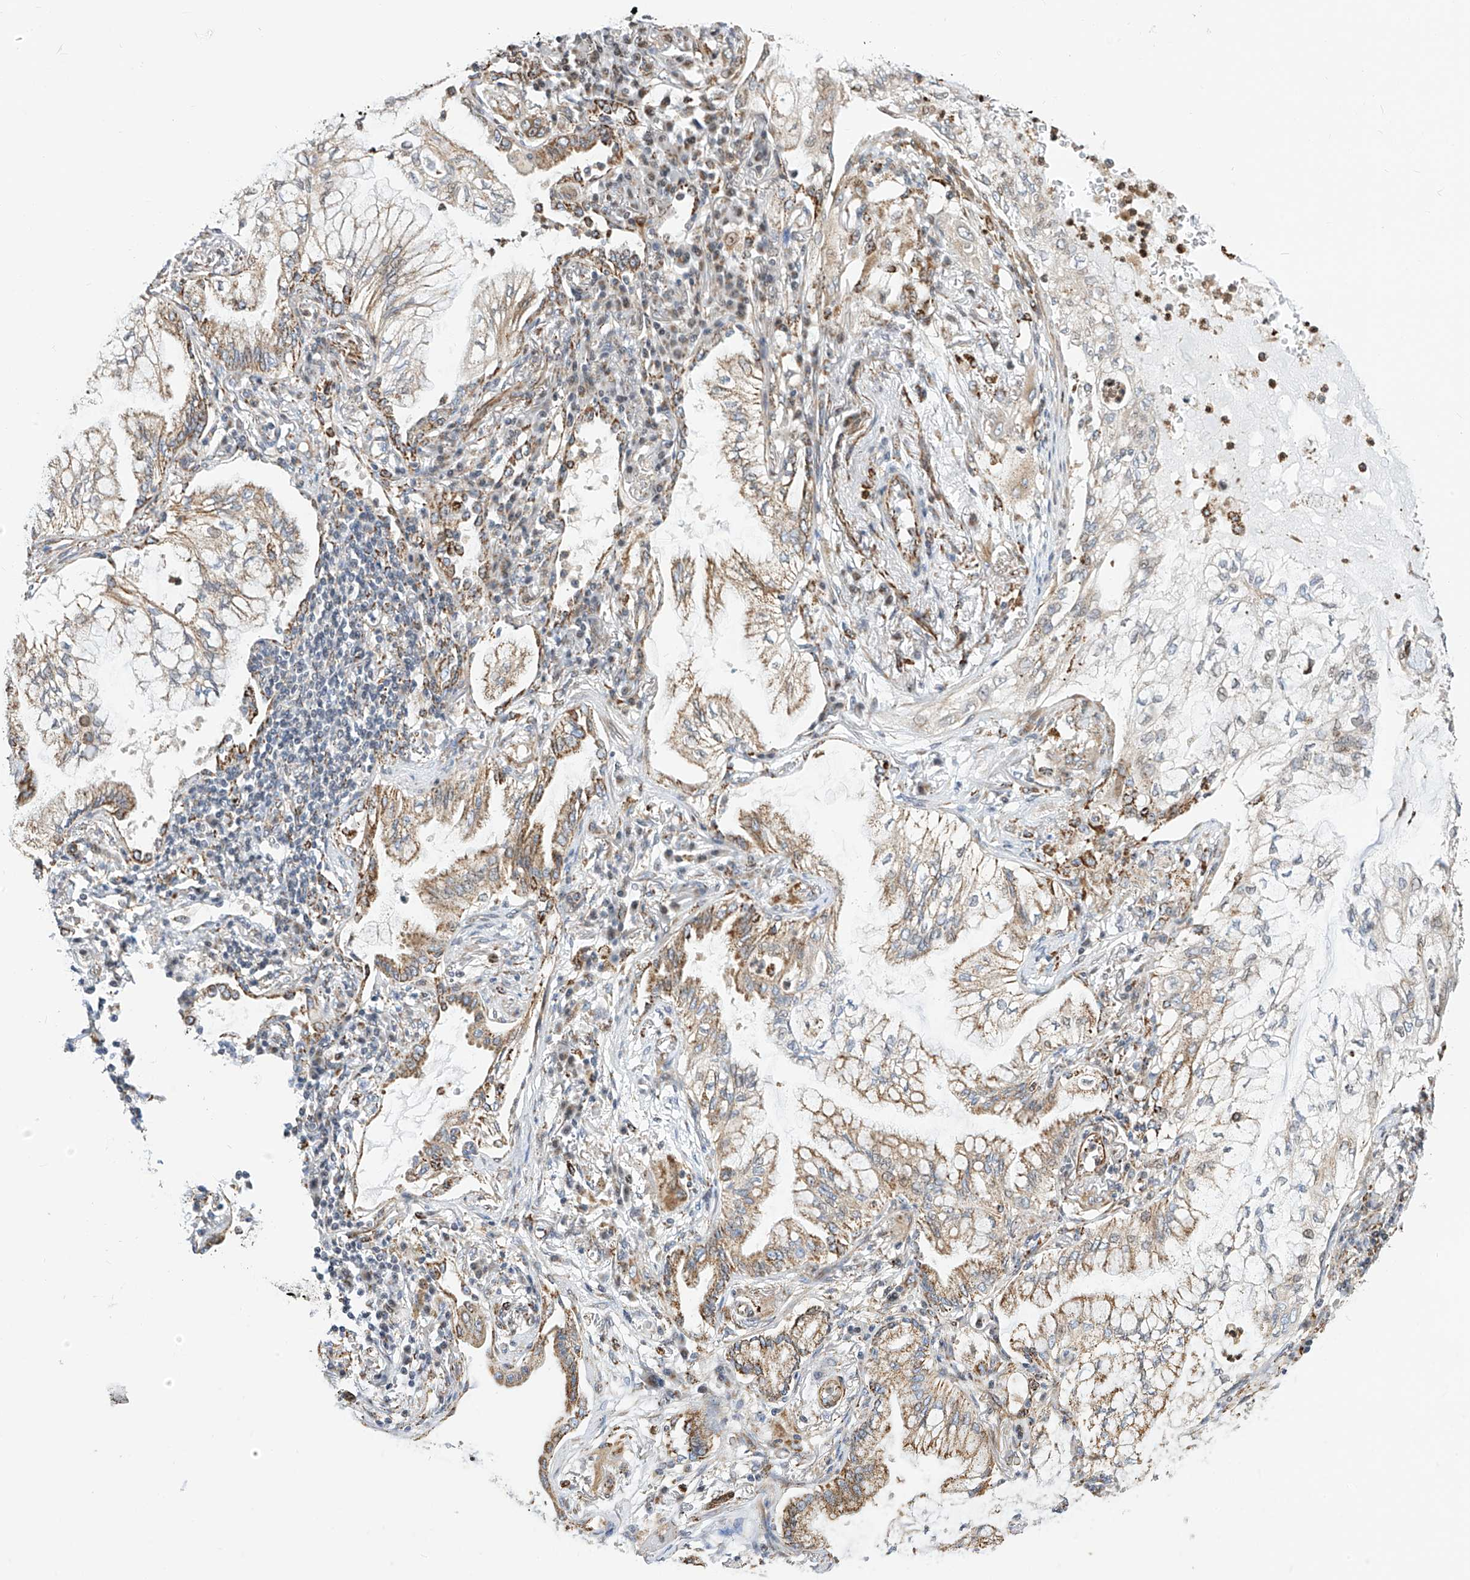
{"staining": {"intensity": "moderate", "quantity": ">75%", "location": "cytoplasmic/membranous"}, "tissue": "lung cancer", "cell_type": "Tumor cells", "image_type": "cancer", "snomed": [{"axis": "morphology", "description": "Adenocarcinoma, NOS"}, {"axis": "topography", "description": "Lung"}], "caption": "This photomicrograph reveals immunohistochemistry (IHC) staining of human lung cancer (adenocarcinoma), with medium moderate cytoplasmic/membranous positivity in approximately >75% of tumor cells.", "gene": "TTLL8", "patient": {"sex": "female", "age": 70}}